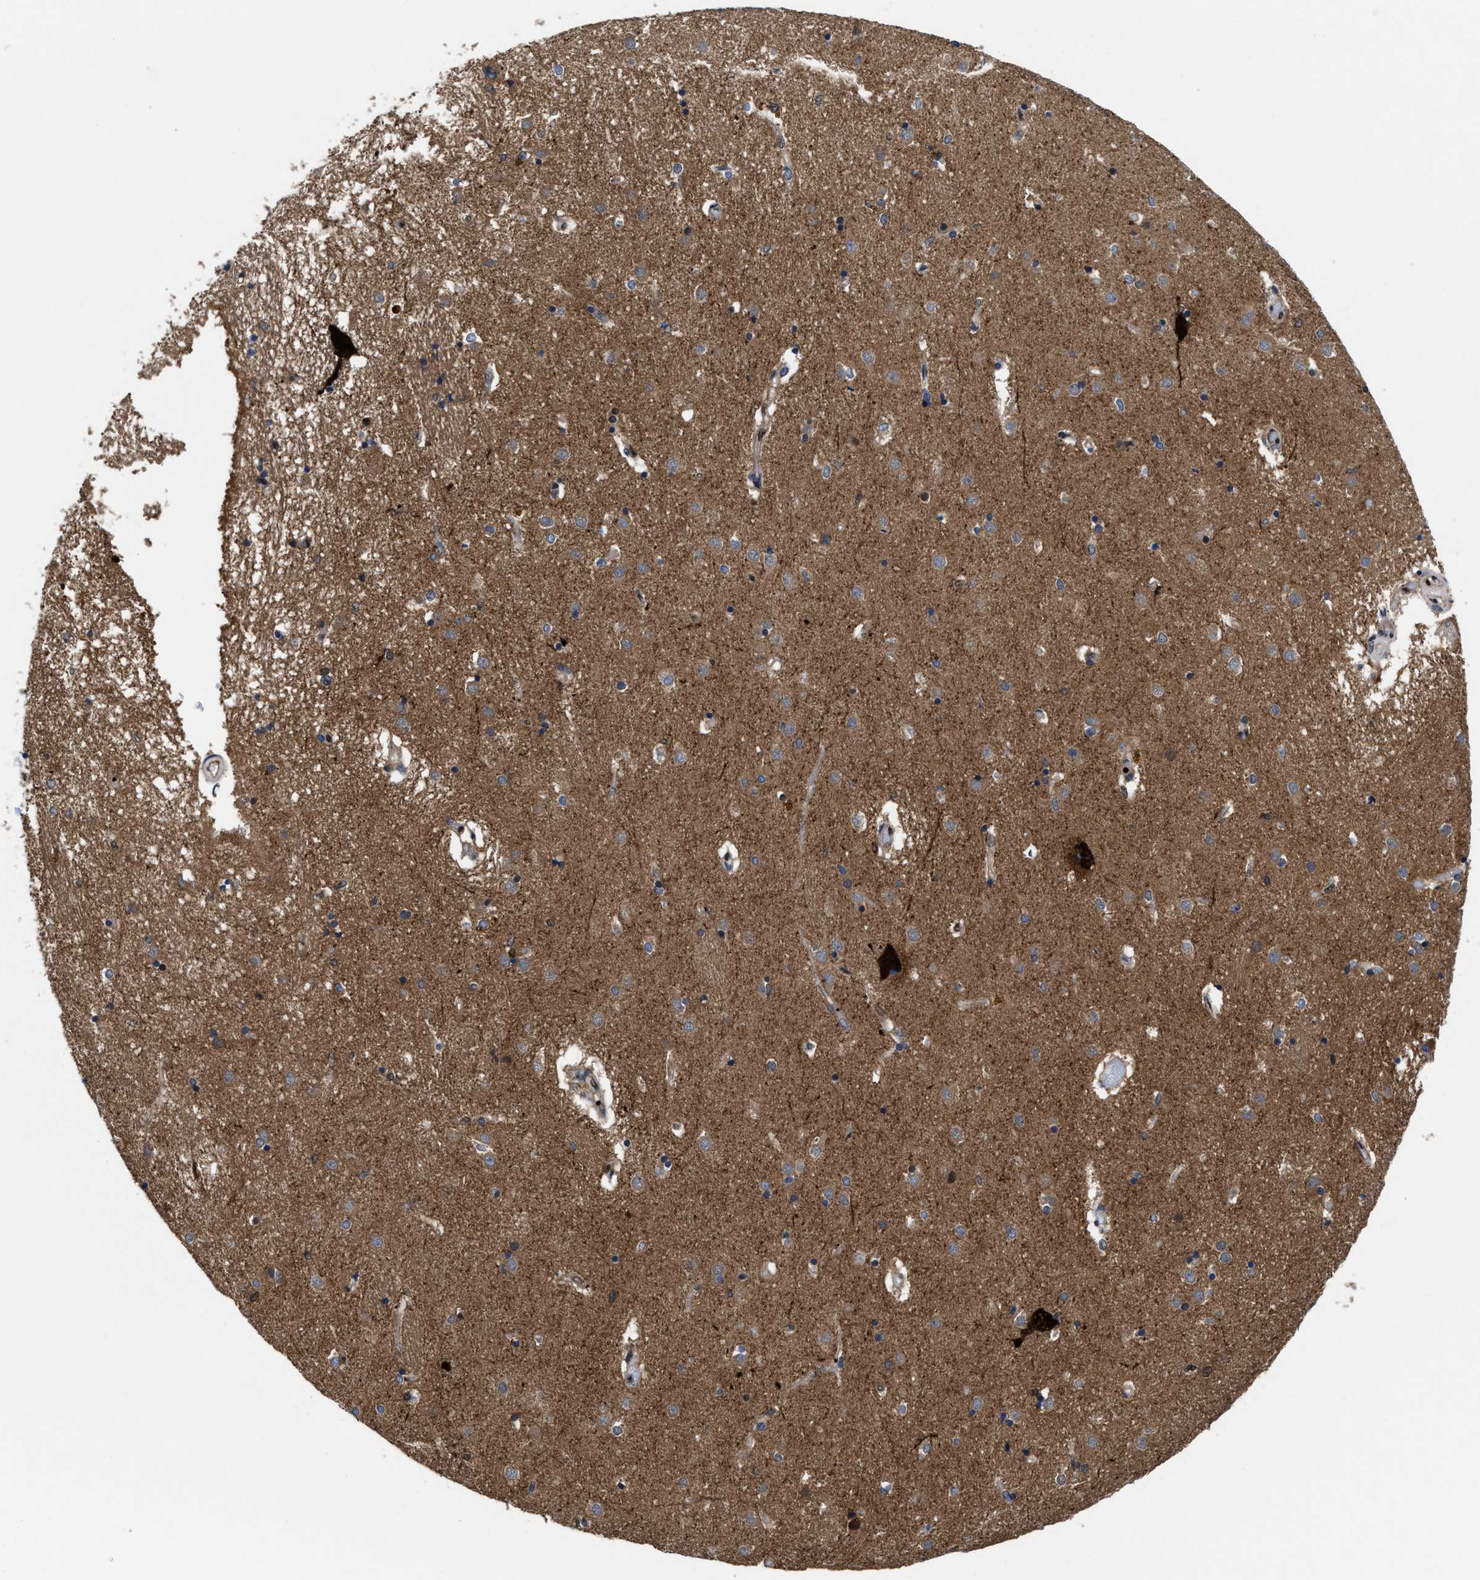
{"staining": {"intensity": "moderate", "quantity": "25%-75%", "location": "cytoplasmic/membranous"}, "tissue": "caudate", "cell_type": "Glial cells", "image_type": "normal", "snomed": [{"axis": "morphology", "description": "Normal tissue, NOS"}, {"axis": "topography", "description": "Lateral ventricle wall"}], "caption": "Protein expression analysis of benign human caudate reveals moderate cytoplasmic/membranous positivity in approximately 25%-75% of glial cells. (Stains: DAB (3,3'-diaminobenzidine) in brown, nuclei in blue, Microscopy: brightfield microscopy at high magnification).", "gene": "ACLY", "patient": {"sex": "male", "age": 70}}